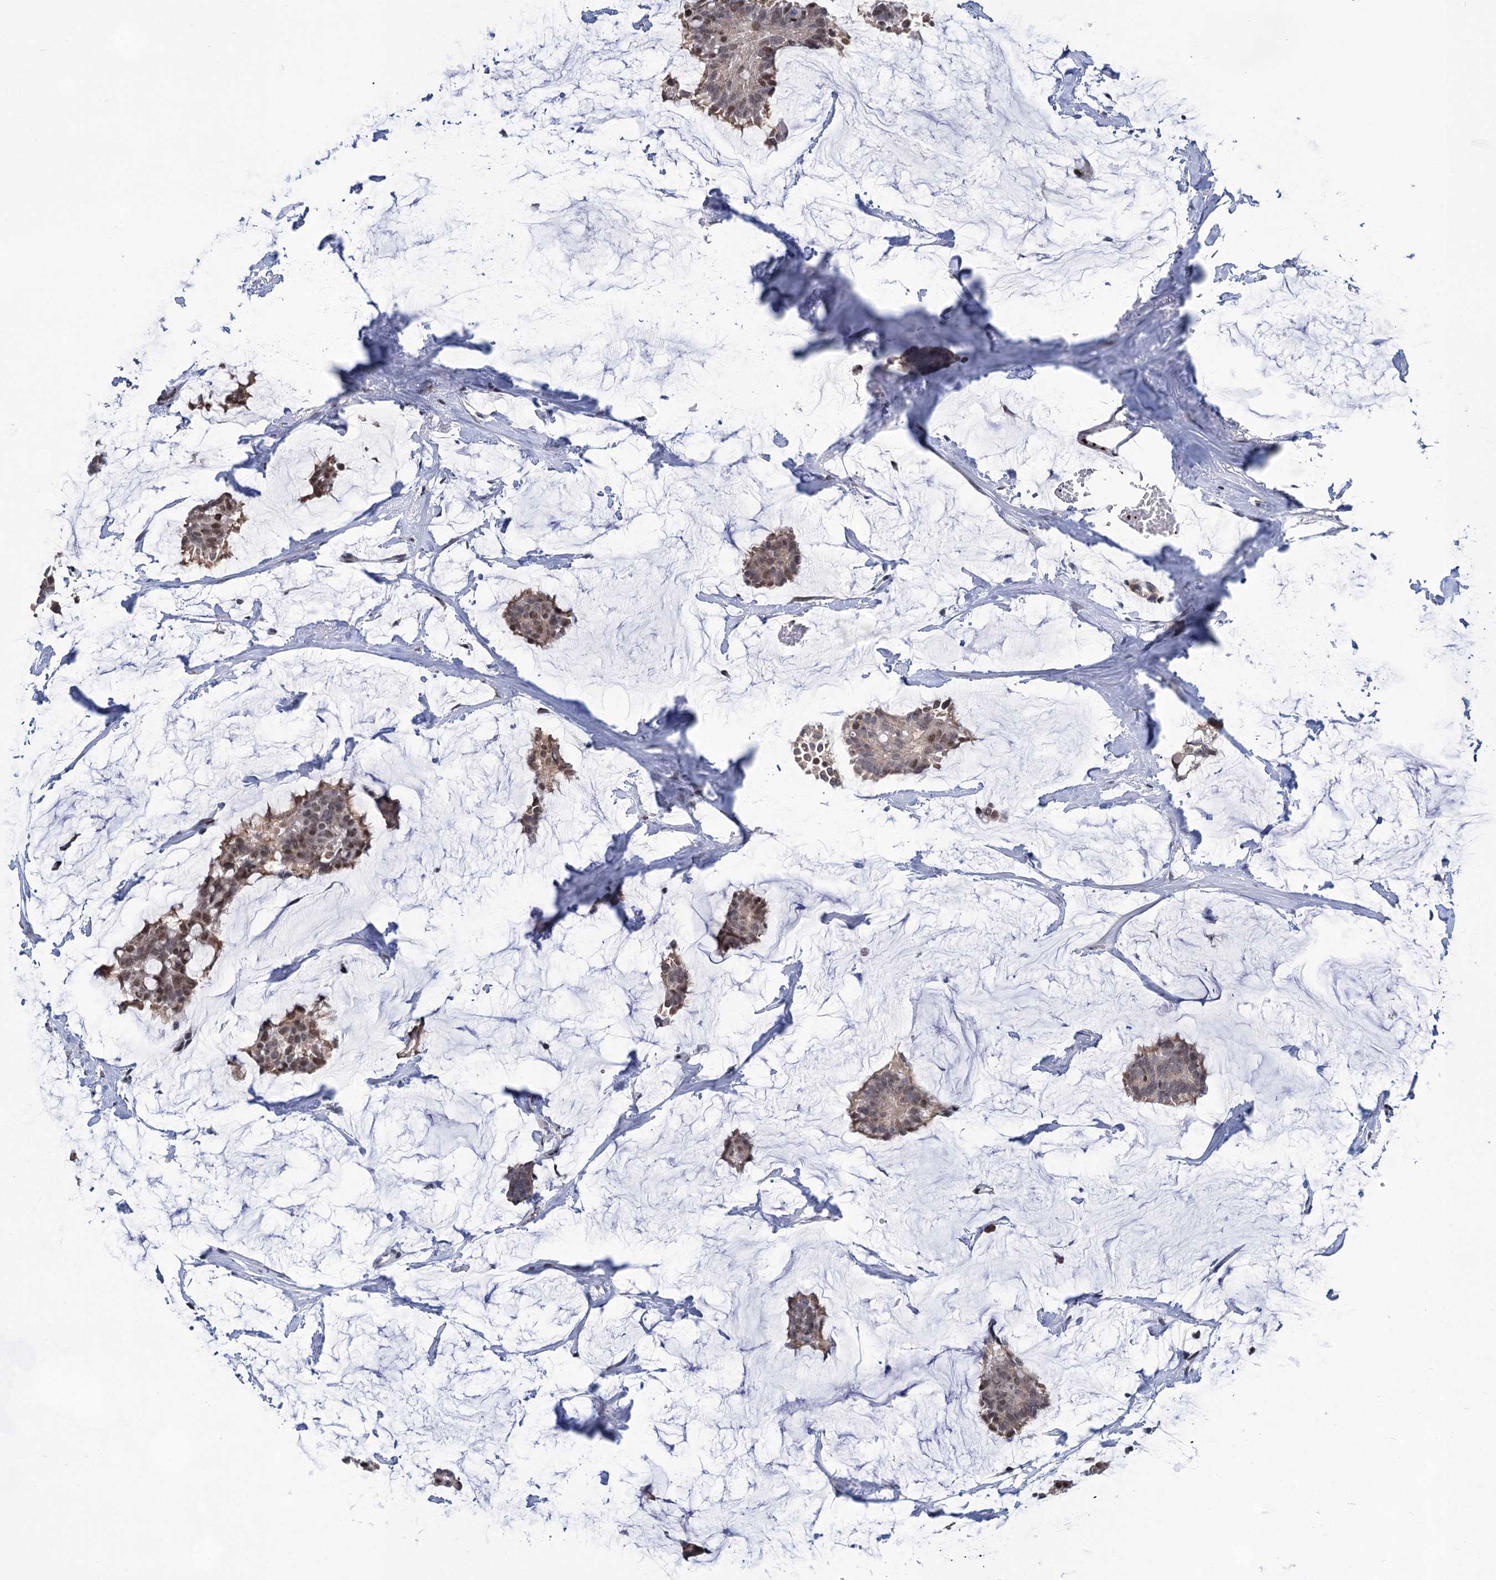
{"staining": {"intensity": "weak", "quantity": "25%-75%", "location": "nuclear"}, "tissue": "breast cancer", "cell_type": "Tumor cells", "image_type": "cancer", "snomed": [{"axis": "morphology", "description": "Duct carcinoma"}, {"axis": "topography", "description": "Breast"}], "caption": "The micrograph displays immunohistochemical staining of breast cancer (intraductal carcinoma). There is weak nuclear positivity is appreciated in about 25%-75% of tumor cells.", "gene": "MON2", "patient": {"sex": "female", "age": 93}}